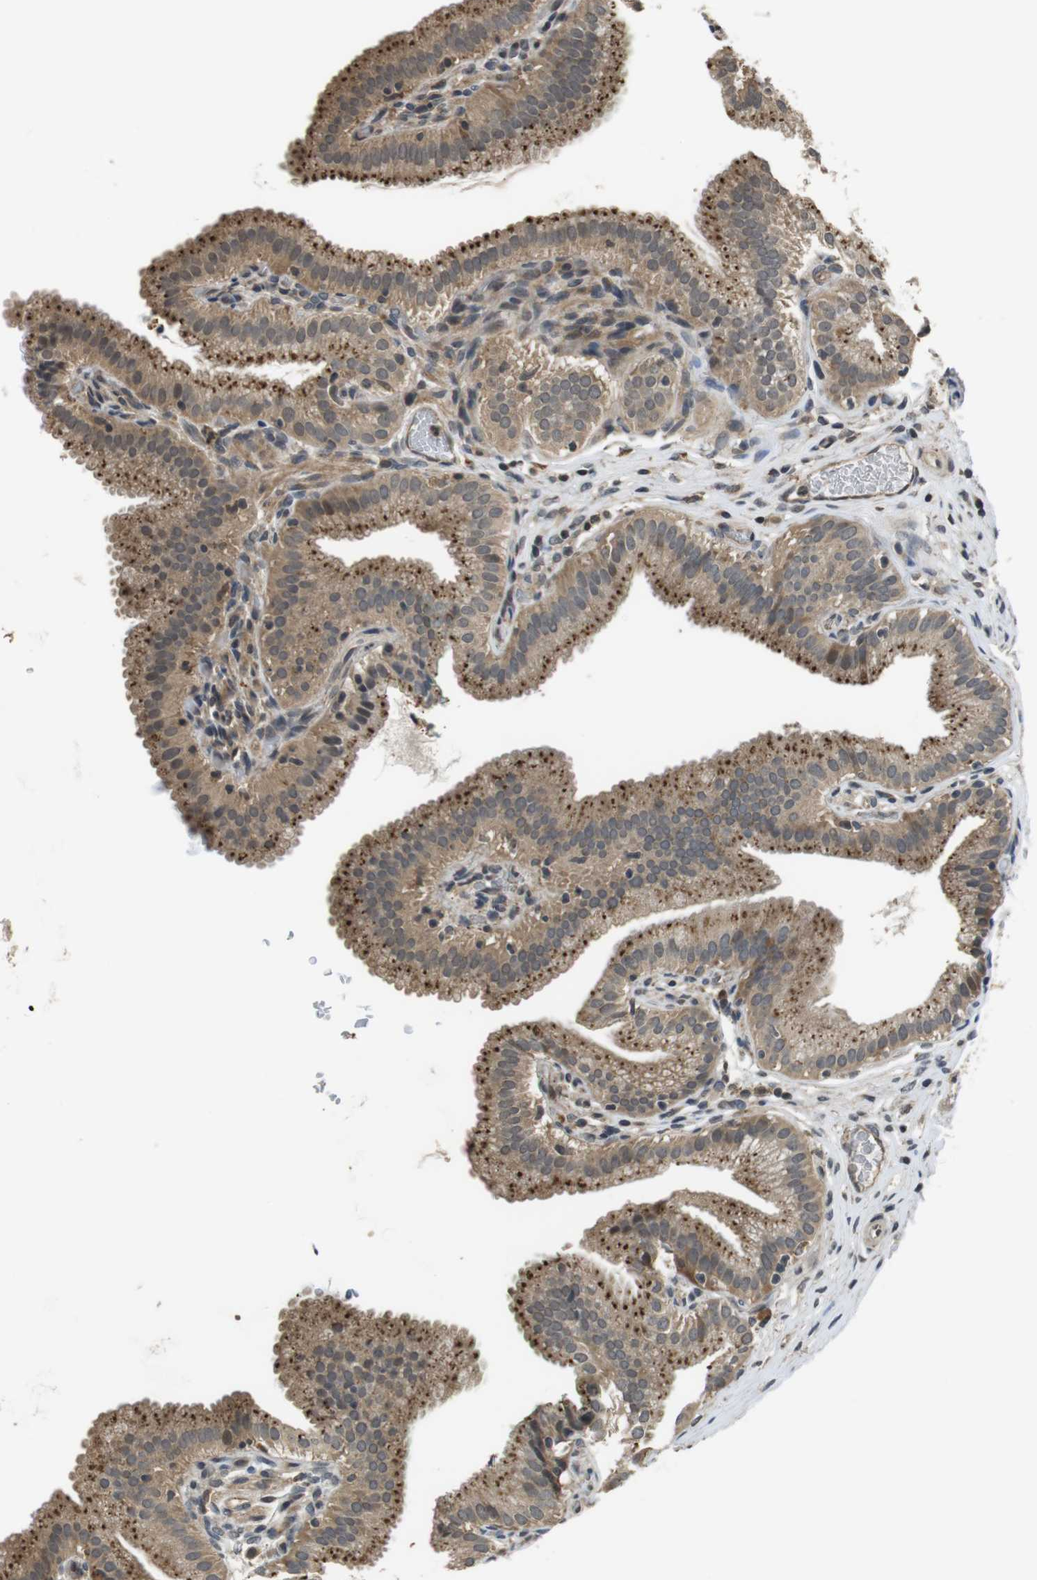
{"staining": {"intensity": "moderate", "quantity": ">75%", "location": "cytoplasmic/membranous"}, "tissue": "gallbladder", "cell_type": "Glandular cells", "image_type": "normal", "snomed": [{"axis": "morphology", "description": "Normal tissue, NOS"}, {"axis": "topography", "description": "Gallbladder"}], "caption": "Glandular cells exhibit medium levels of moderate cytoplasmic/membranous staining in approximately >75% of cells in benign human gallbladder.", "gene": "FZD10", "patient": {"sex": "male", "age": 54}}